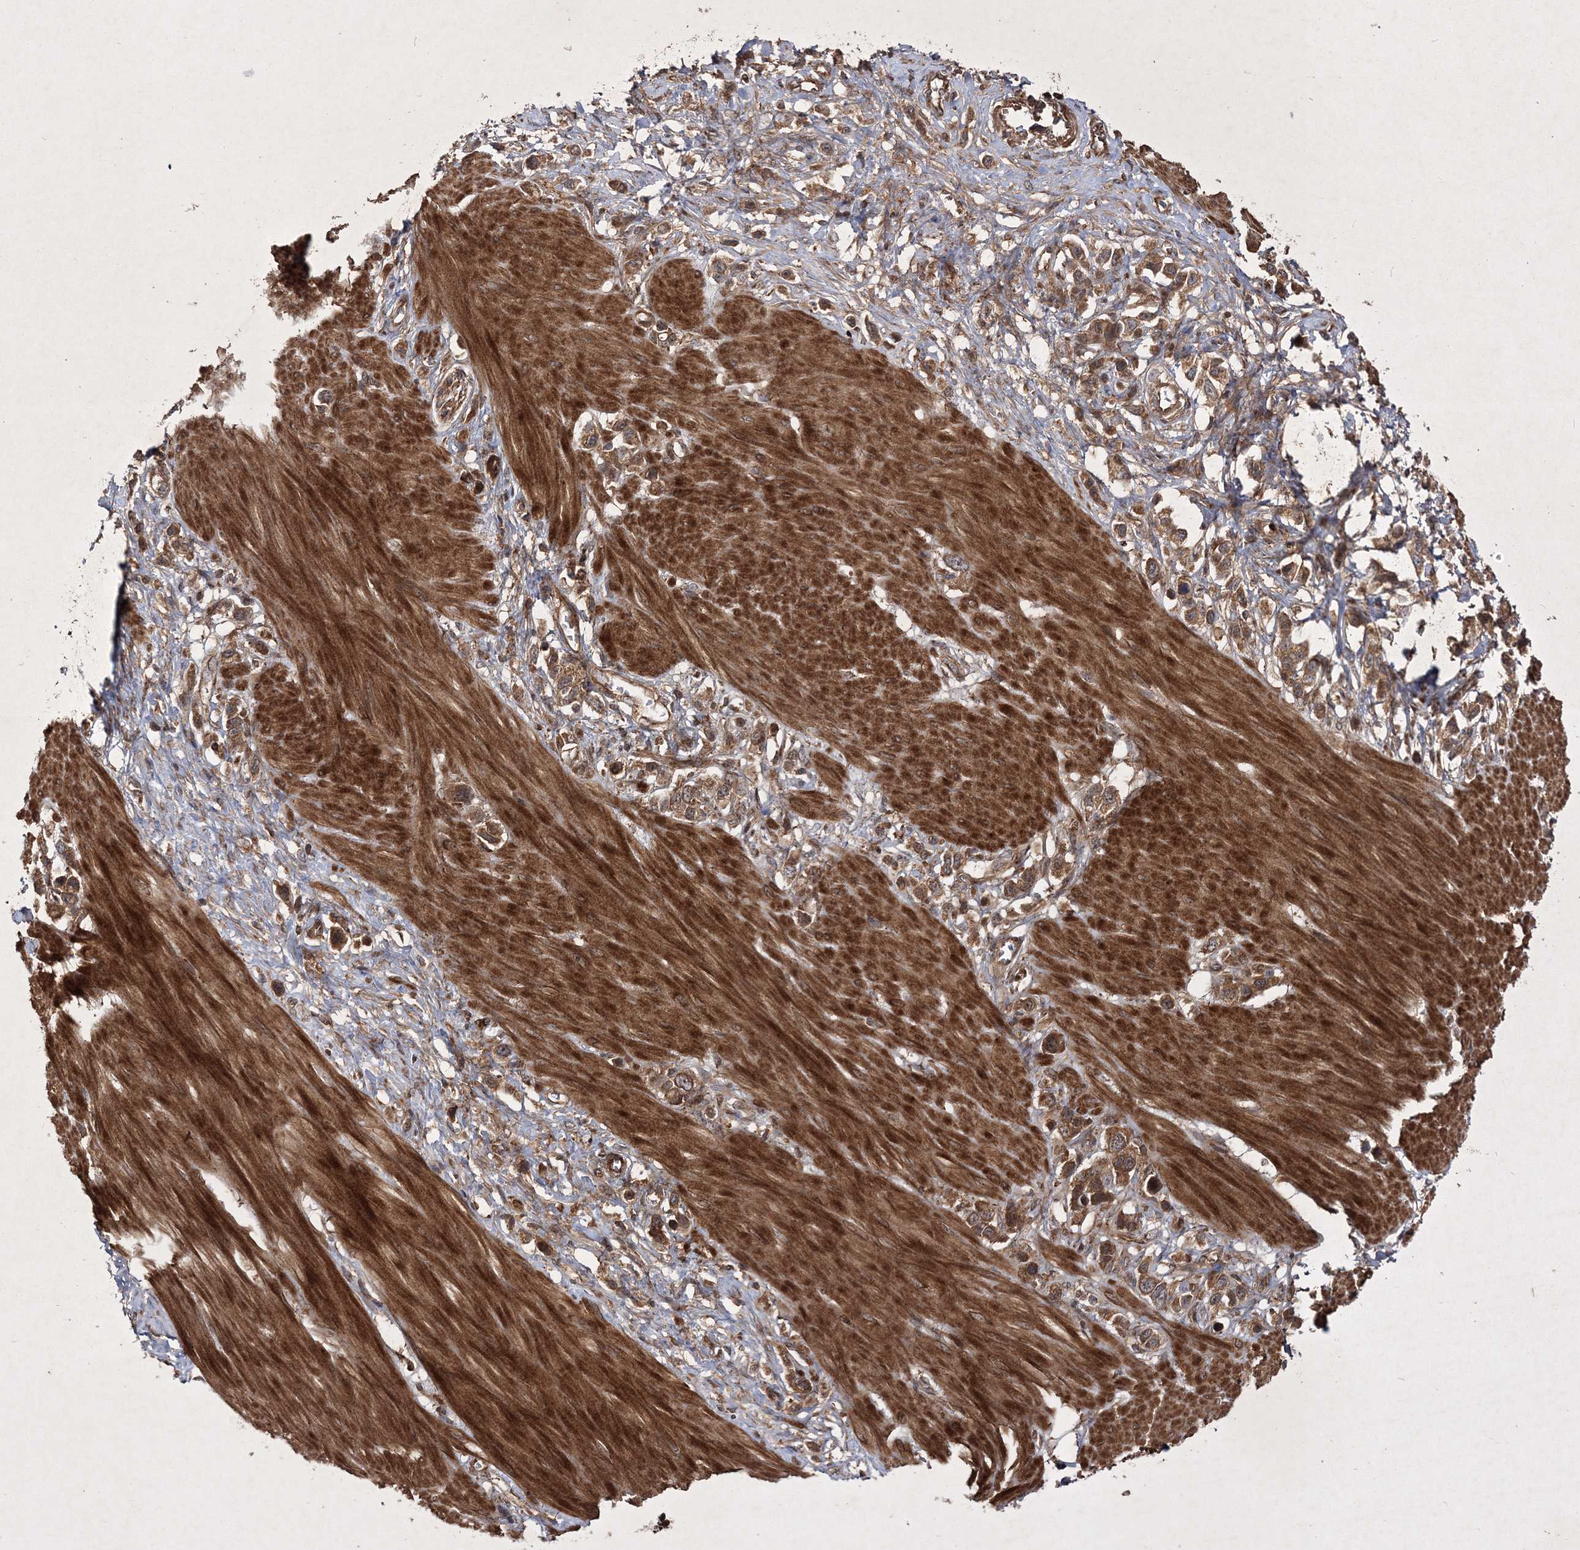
{"staining": {"intensity": "moderate", "quantity": ">75%", "location": "cytoplasmic/membranous"}, "tissue": "stomach cancer", "cell_type": "Tumor cells", "image_type": "cancer", "snomed": [{"axis": "morphology", "description": "Adenocarcinoma, NOS"}, {"axis": "topography", "description": "Stomach"}], "caption": "Immunohistochemistry (IHC) image of neoplastic tissue: human stomach adenocarcinoma stained using immunohistochemistry displays medium levels of moderate protein expression localized specifically in the cytoplasmic/membranous of tumor cells, appearing as a cytoplasmic/membranous brown color.", "gene": "DNAJC13", "patient": {"sex": "female", "age": 65}}